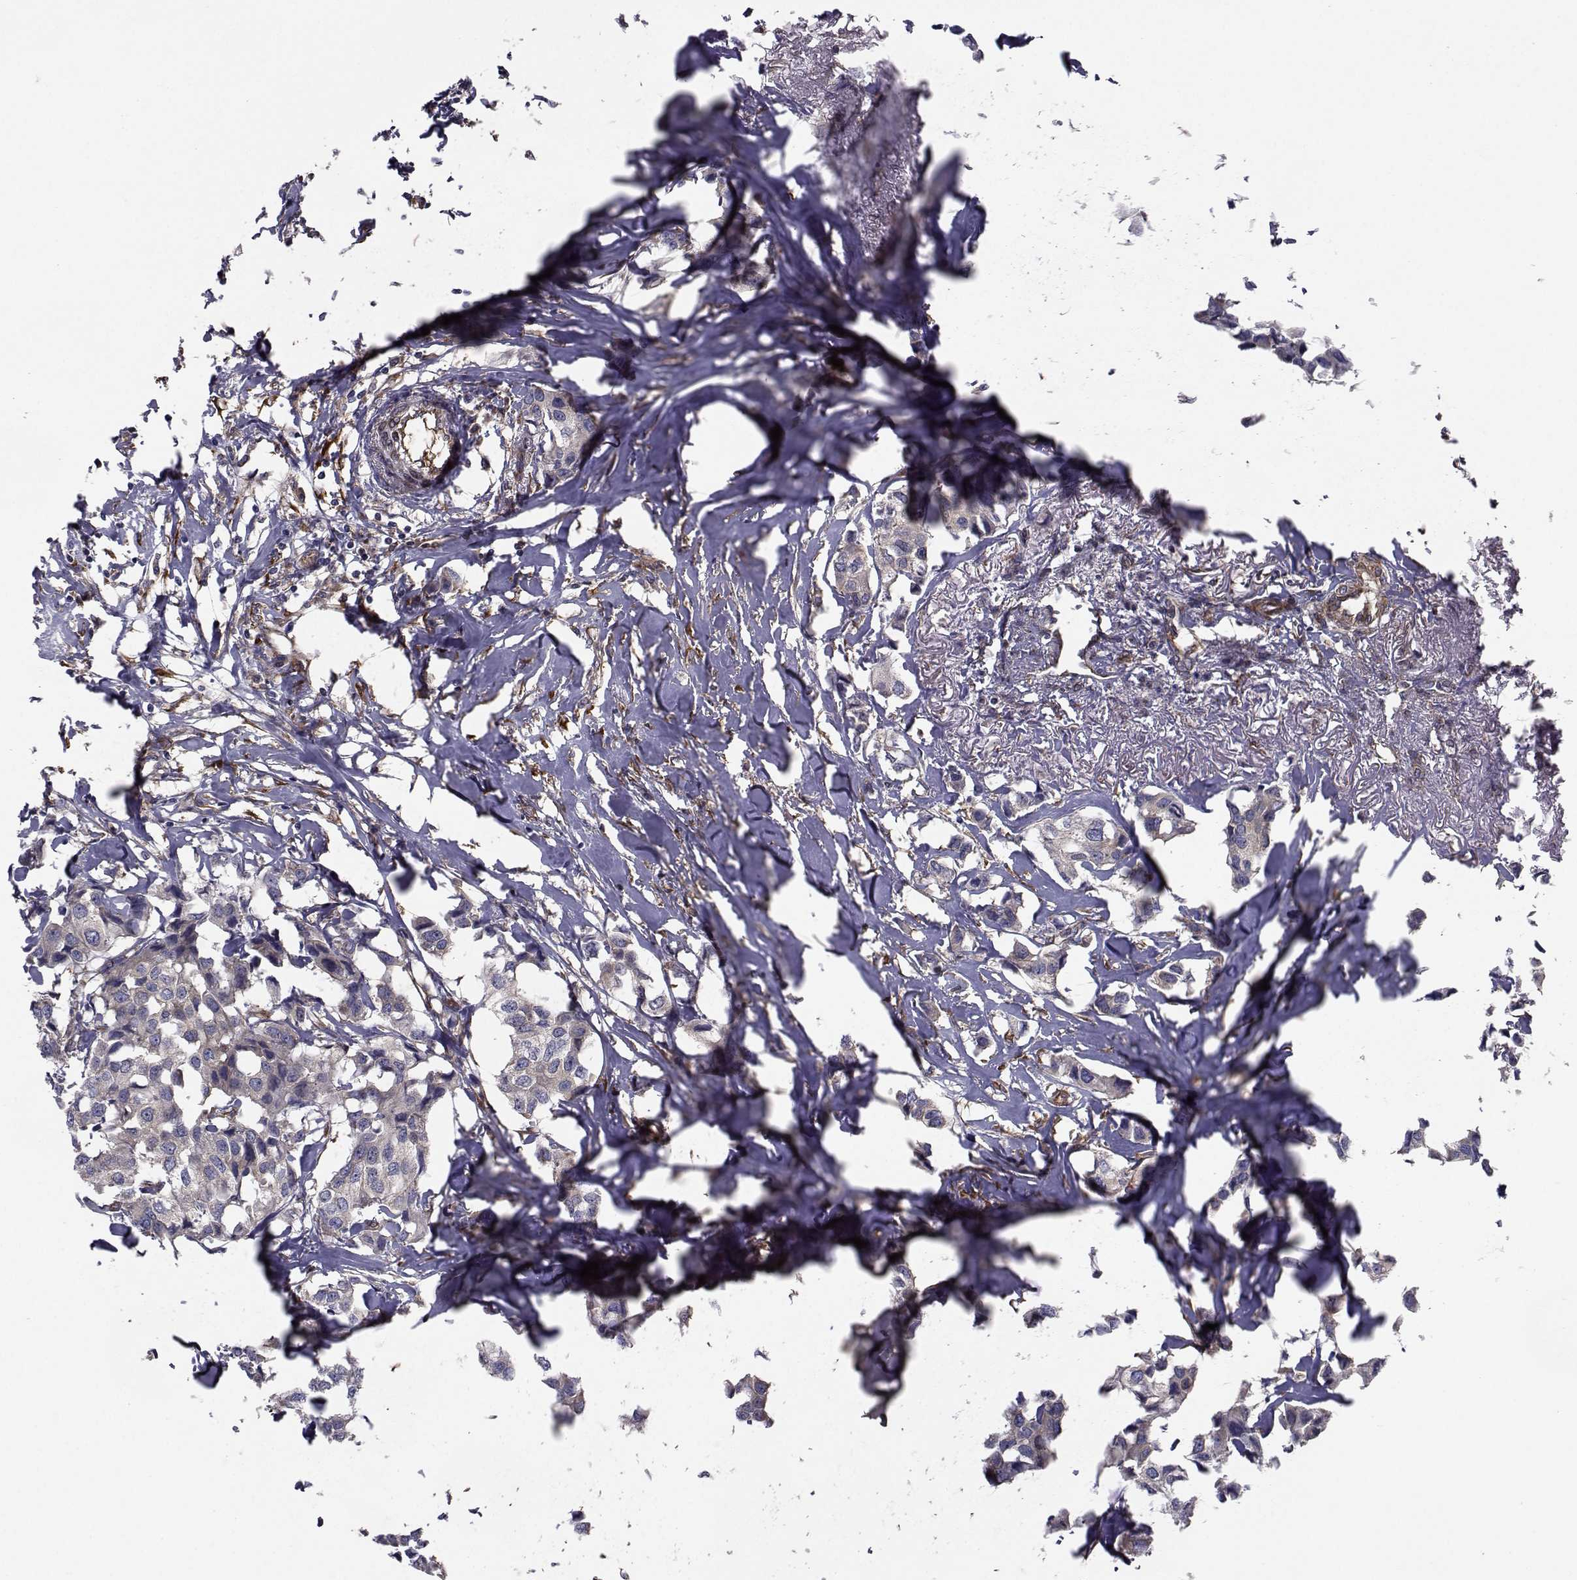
{"staining": {"intensity": "negative", "quantity": "none", "location": "none"}, "tissue": "breast cancer", "cell_type": "Tumor cells", "image_type": "cancer", "snomed": [{"axis": "morphology", "description": "Duct carcinoma"}, {"axis": "topography", "description": "Breast"}], "caption": "The IHC photomicrograph has no significant positivity in tumor cells of invasive ductal carcinoma (breast) tissue.", "gene": "TRIP10", "patient": {"sex": "female", "age": 80}}